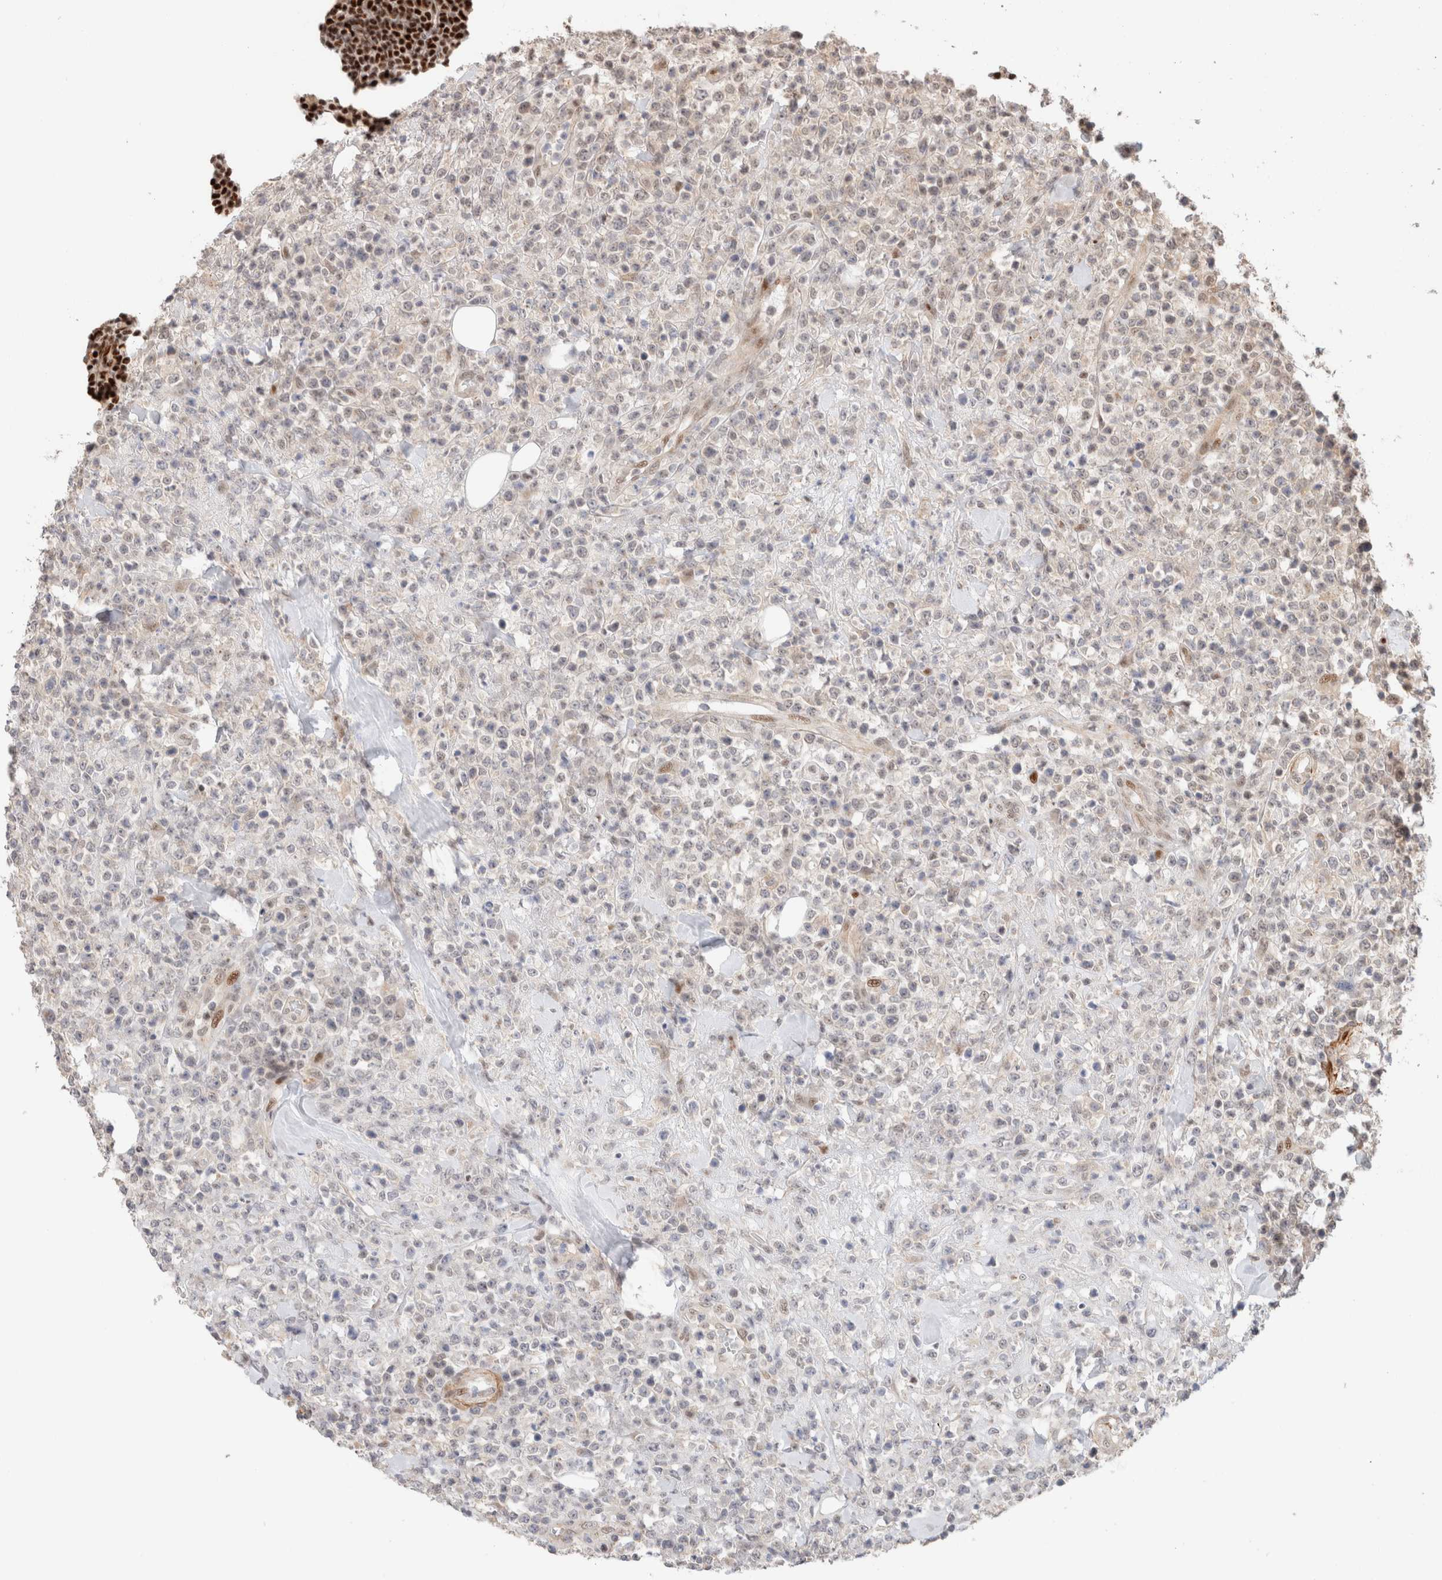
{"staining": {"intensity": "negative", "quantity": "none", "location": "none"}, "tissue": "lymphoma", "cell_type": "Tumor cells", "image_type": "cancer", "snomed": [{"axis": "morphology", "description": "Malignant lymphoma, non-Hodgkin's type, High grade"}, {"axis": "topography", "description": "Colon"}], "caption": "Immunohistochemical staining of lymphoma shows no significant staining in tumor cells. (Stains: DAB immunohistochemistry with hematoxylin counter stain, Microscopy: brightfield microscopy at high magnification).", "gene": "ID3", "patient": {"sex": "female", "age": 53}}